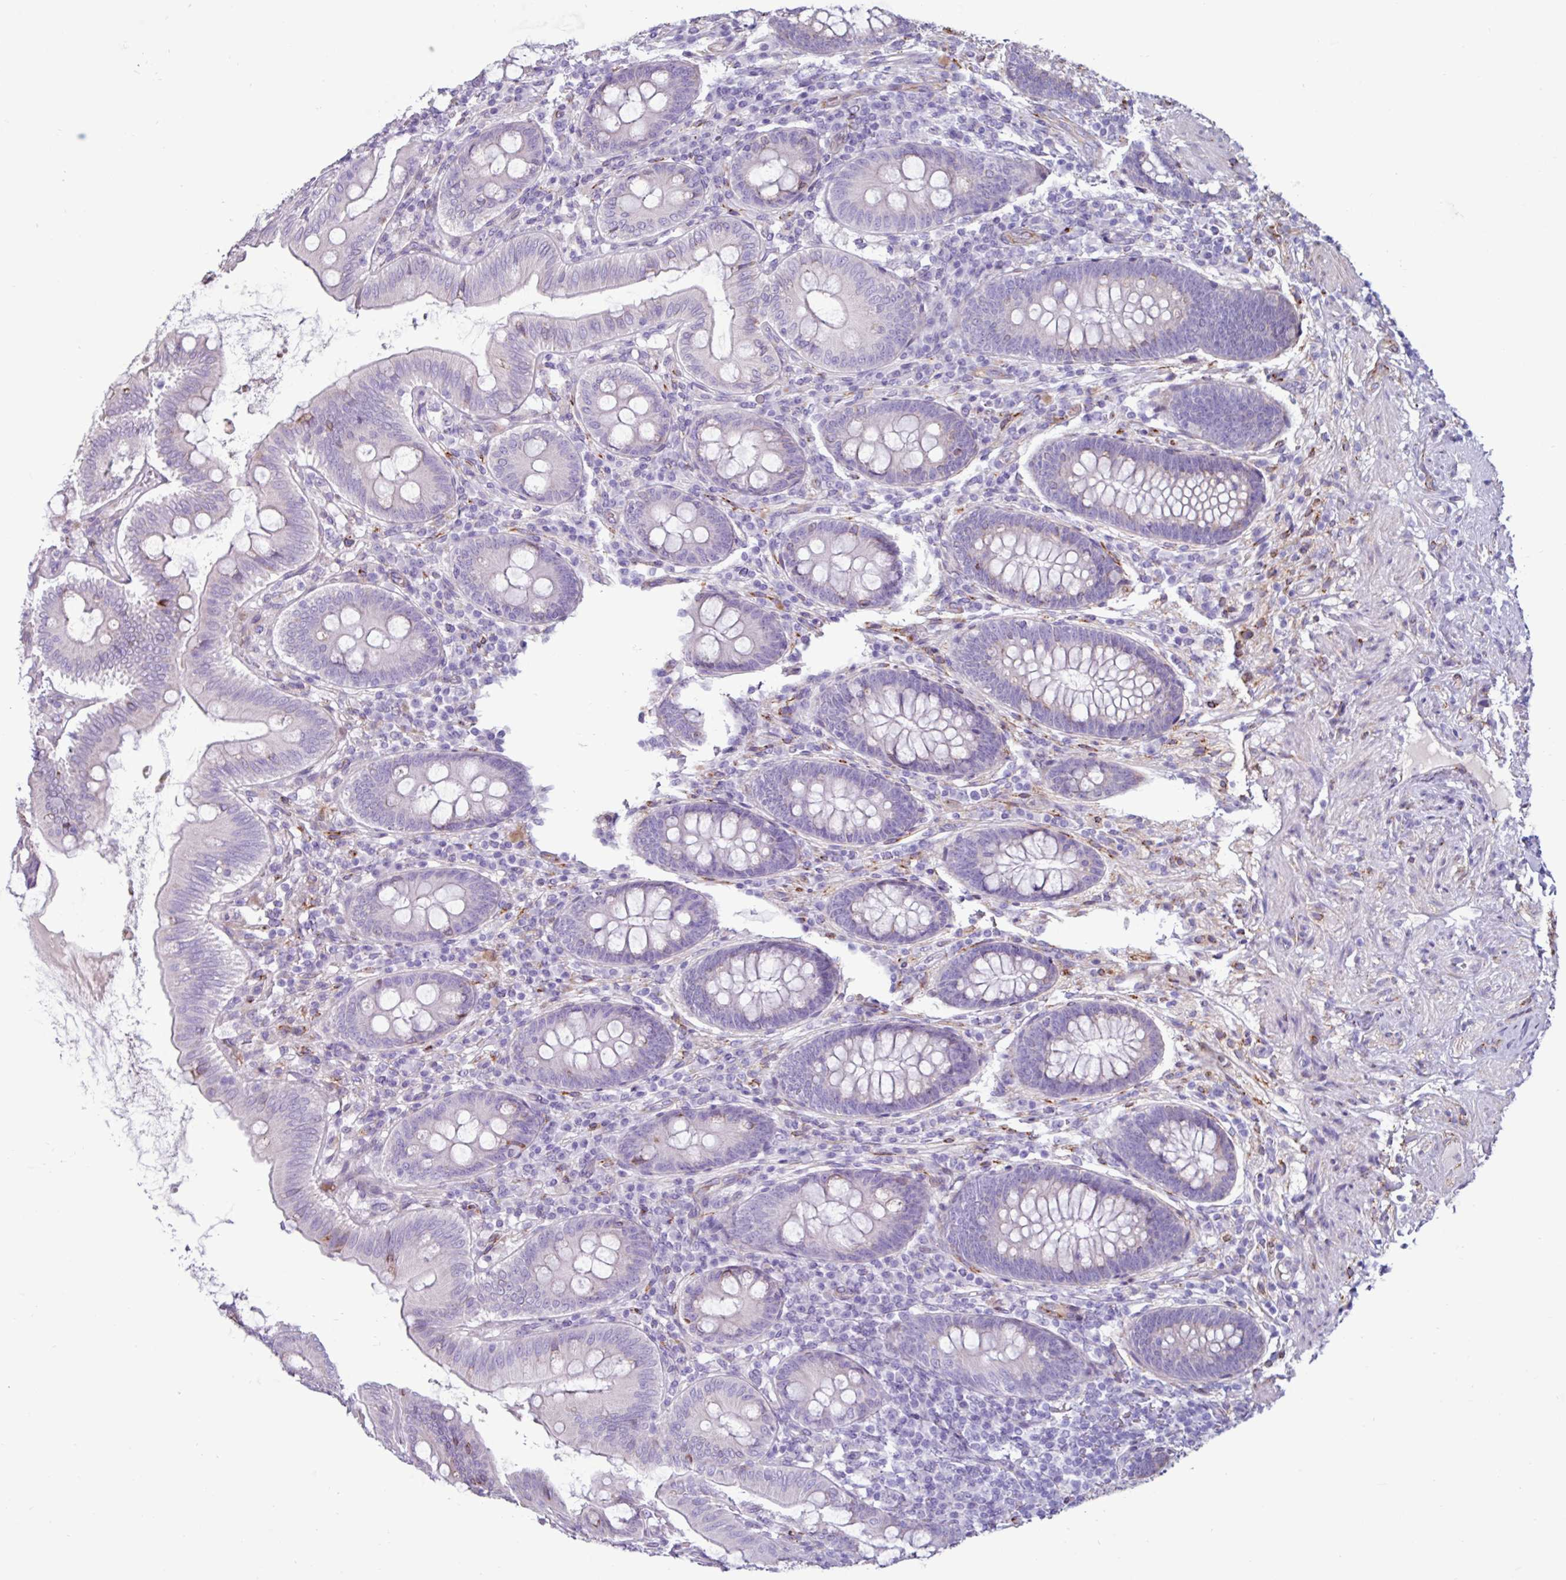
{"staining": {"intensity": "weak", "quantity": "<25%", "location": "cytoplasmic/membranous"}, "tissue": "appendix", "cell_type": "Glandular cells", "image_type": "normal", "snomed": [{"axis": "morphology", "description": "Normal tissue, NOS"}, {"axis": "topography", "description": "Appendix"}], "caption": "DAB (3,3'-diaminobenzidine) immunohistochemical staining of unremarkable human appendix displays no significant expression in glandular cells. (Immunohistochemistry, brightfield microscopy, high magnification).", "gene": "PPP1R35", "patient": {"sex": "male", "age": 71}}